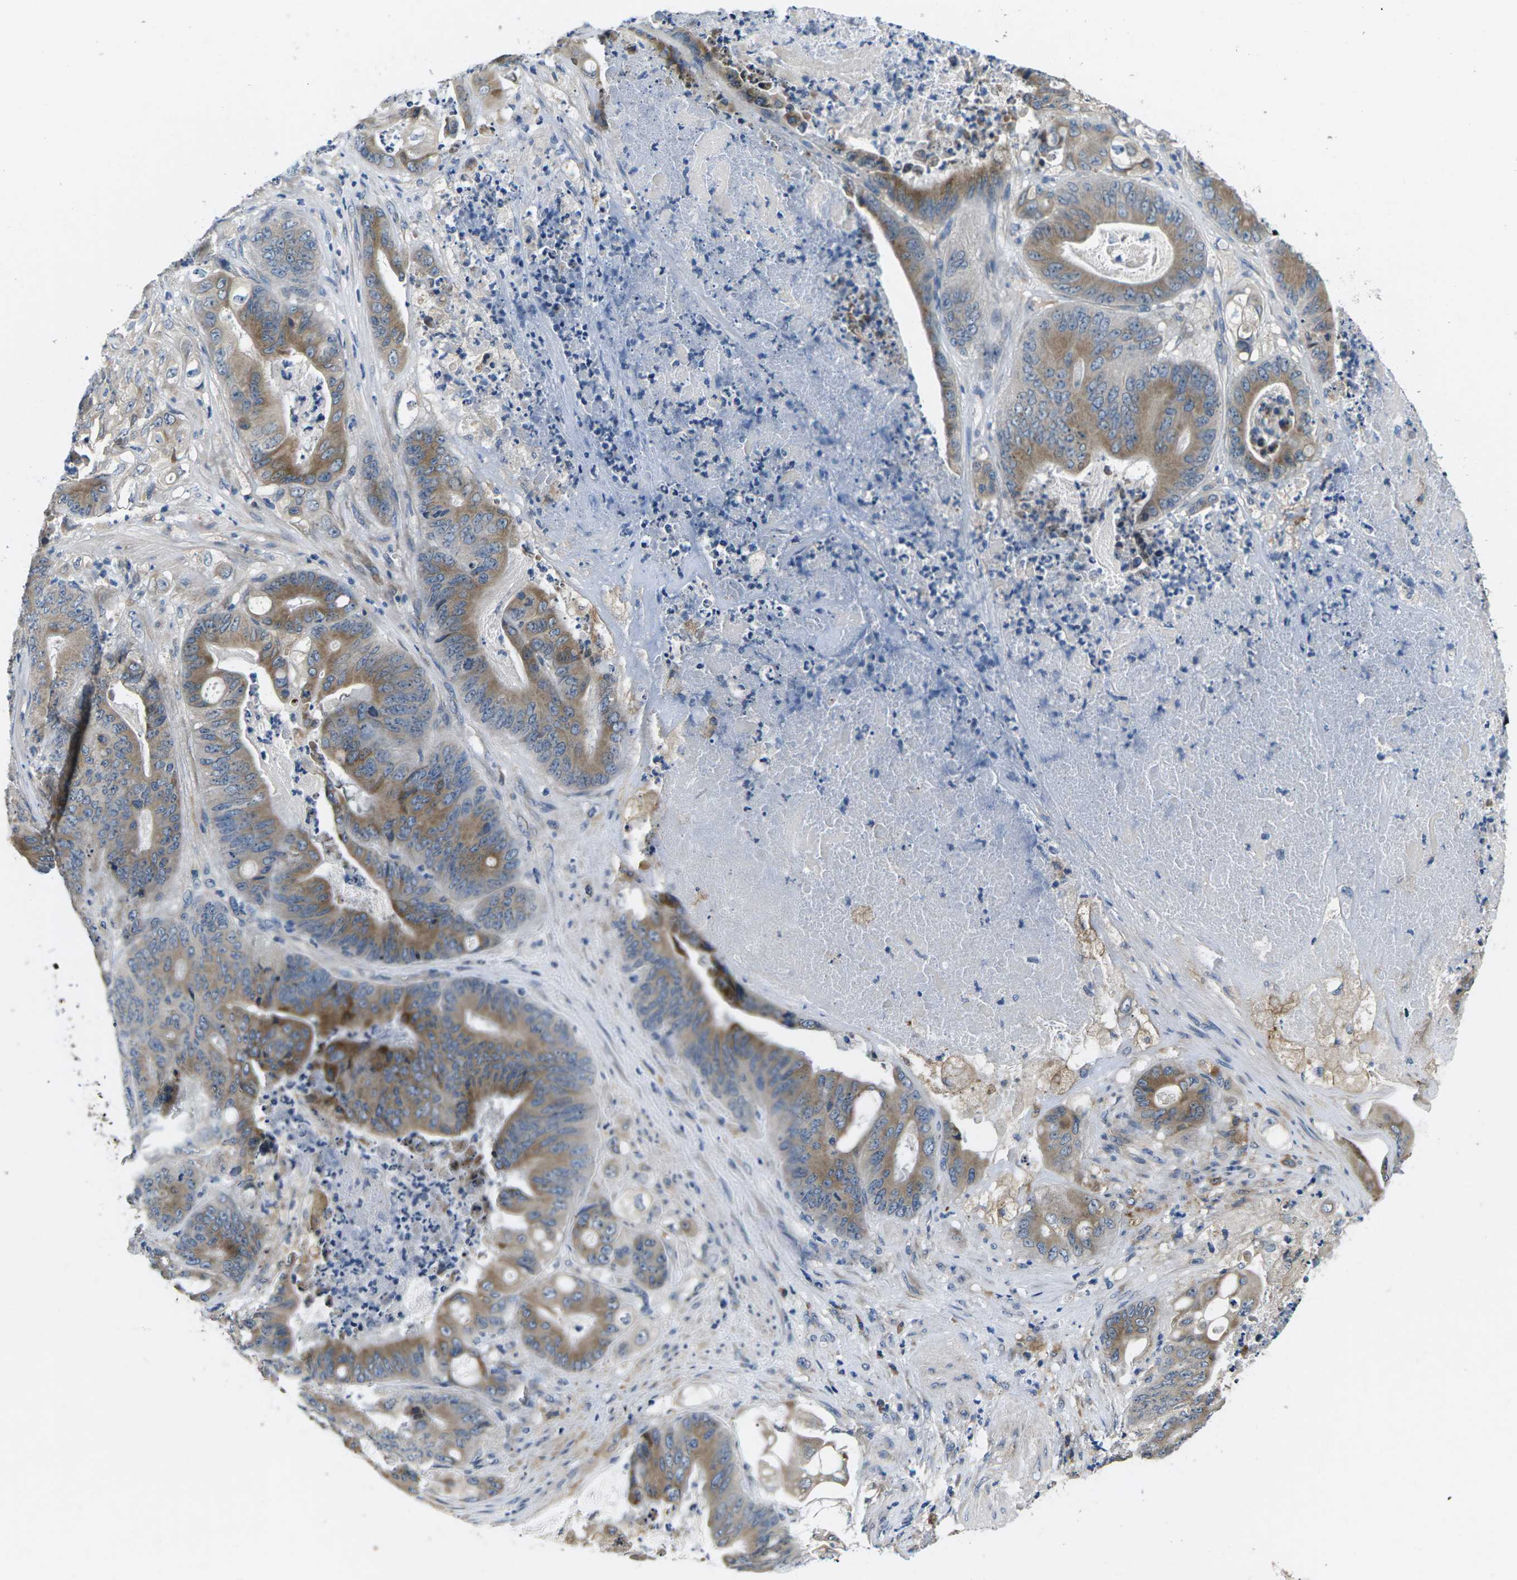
{"staining": {"intensity": "moderate", "quantity": ">75%", "location": "cytoplasmic/membranous"}, "tissue": "stomach cancer", "cell_type": "Tumor cells", "image_type": "cancer", "snomed": [{"axis": "morphology", "description": "Adenocarcinoma, NOS"}, {"axis": "topography", "description": "Stomach"}], "caption": "A medium amount of moderate cytoplasmic/membranous expression is seen in about >75% of tumor cells in adenocarcinoma (stomach) tissue. The staining was performed using DAB (3,3'-diaminobenzidine) to visualize the protein expression in brown, while the nuclei were stained in blue with hematoxylin (Magnification: 20x).", "gene": "ERGIC3", "patient": {"sex": "female", "age": 73}}